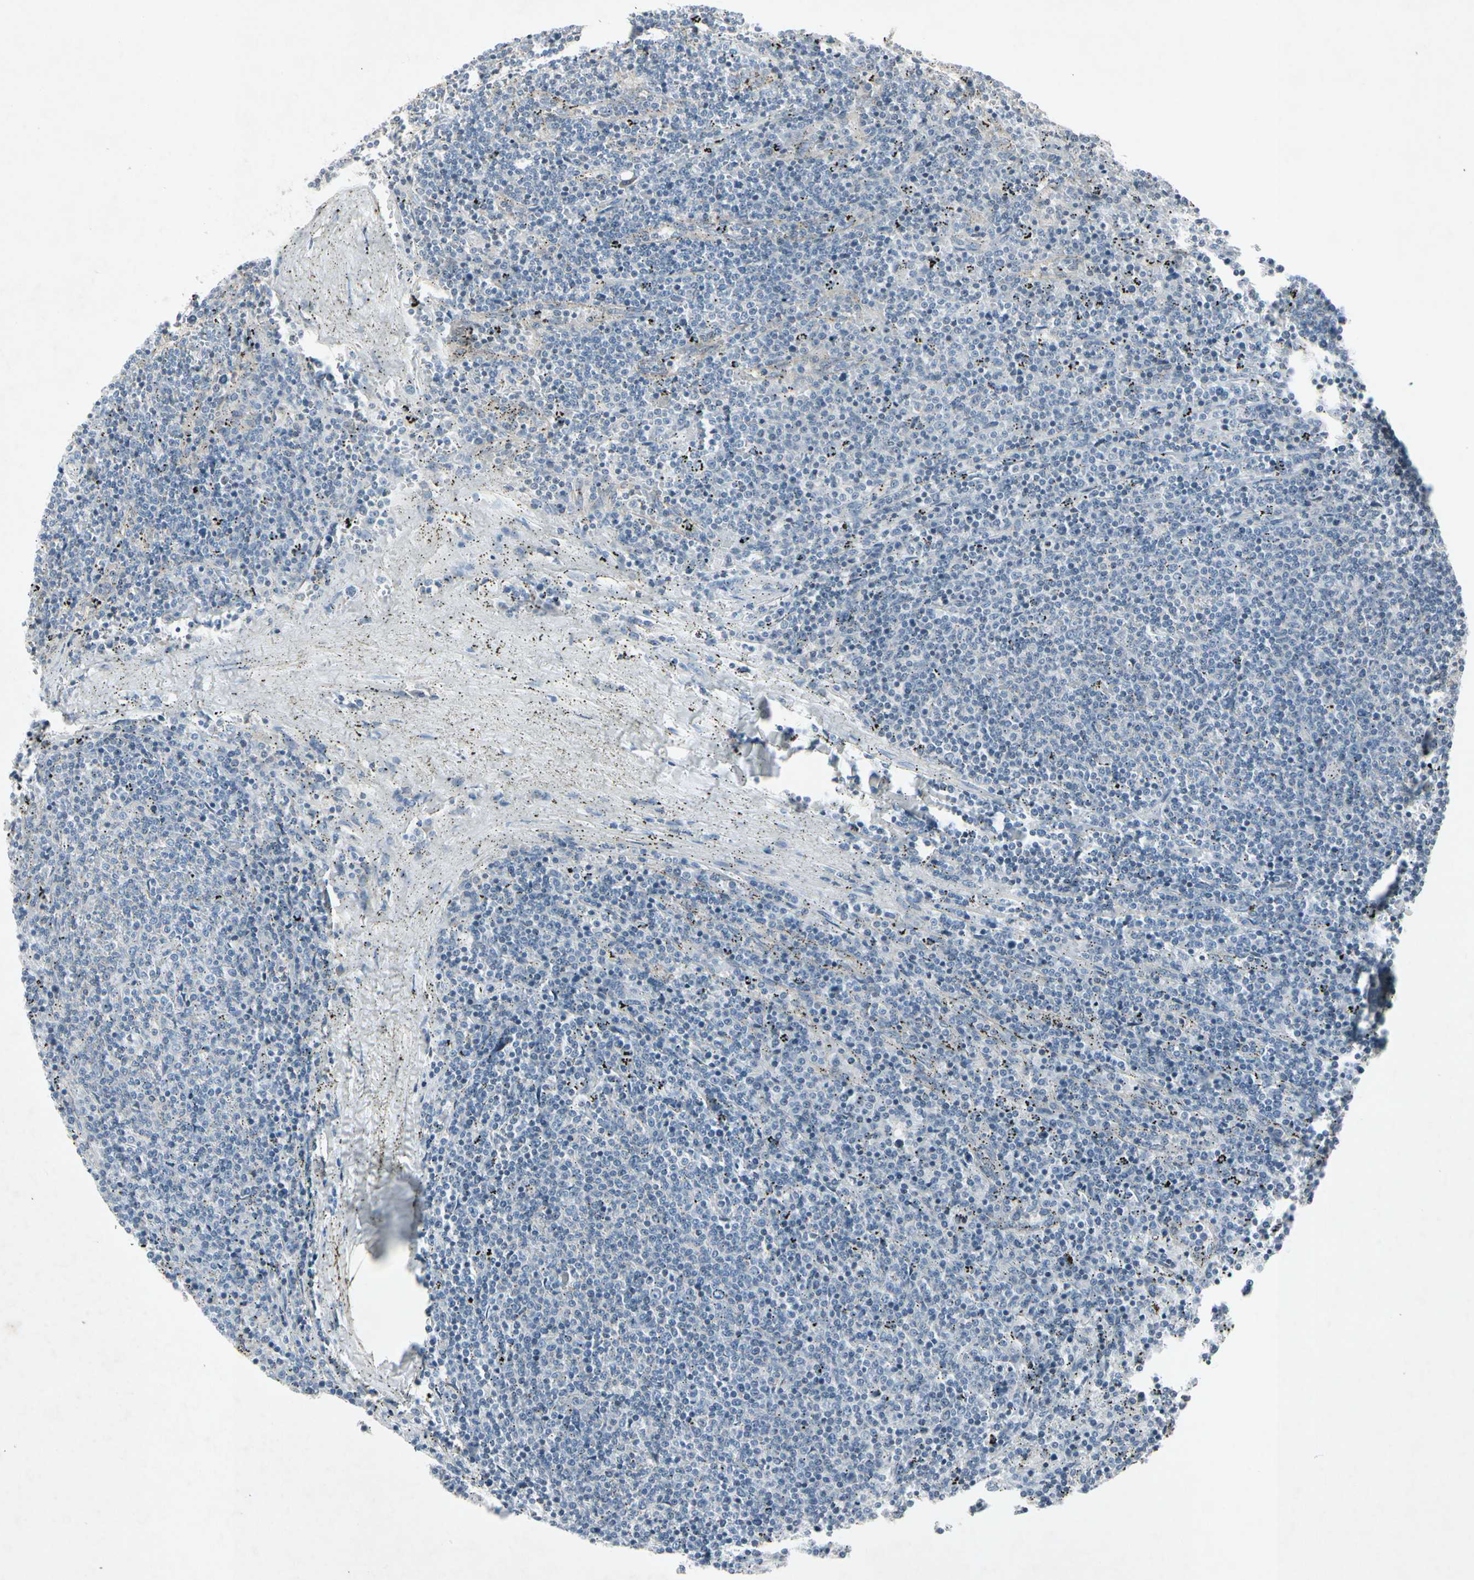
{"staining": {"intensity": "negative", "quantity": "none", "location": "none"}, "tissue": "lymphoma", "cell_type": "Tumor cells", "image_type": "cancer", "snomed": [{"axis": "morphology", "description": "Malignant lymphoma, non-Hodgkin's type, Low grade"}, {"axis": "topography", "description": "Spleen"}], "caption": "Immunohistochemistry micrograph of human lymphoma stained for a protein (brown), which displays no positivity in tumor cells.", "gene": "TEK", "patient": {"sex": "female", "age": 50}}